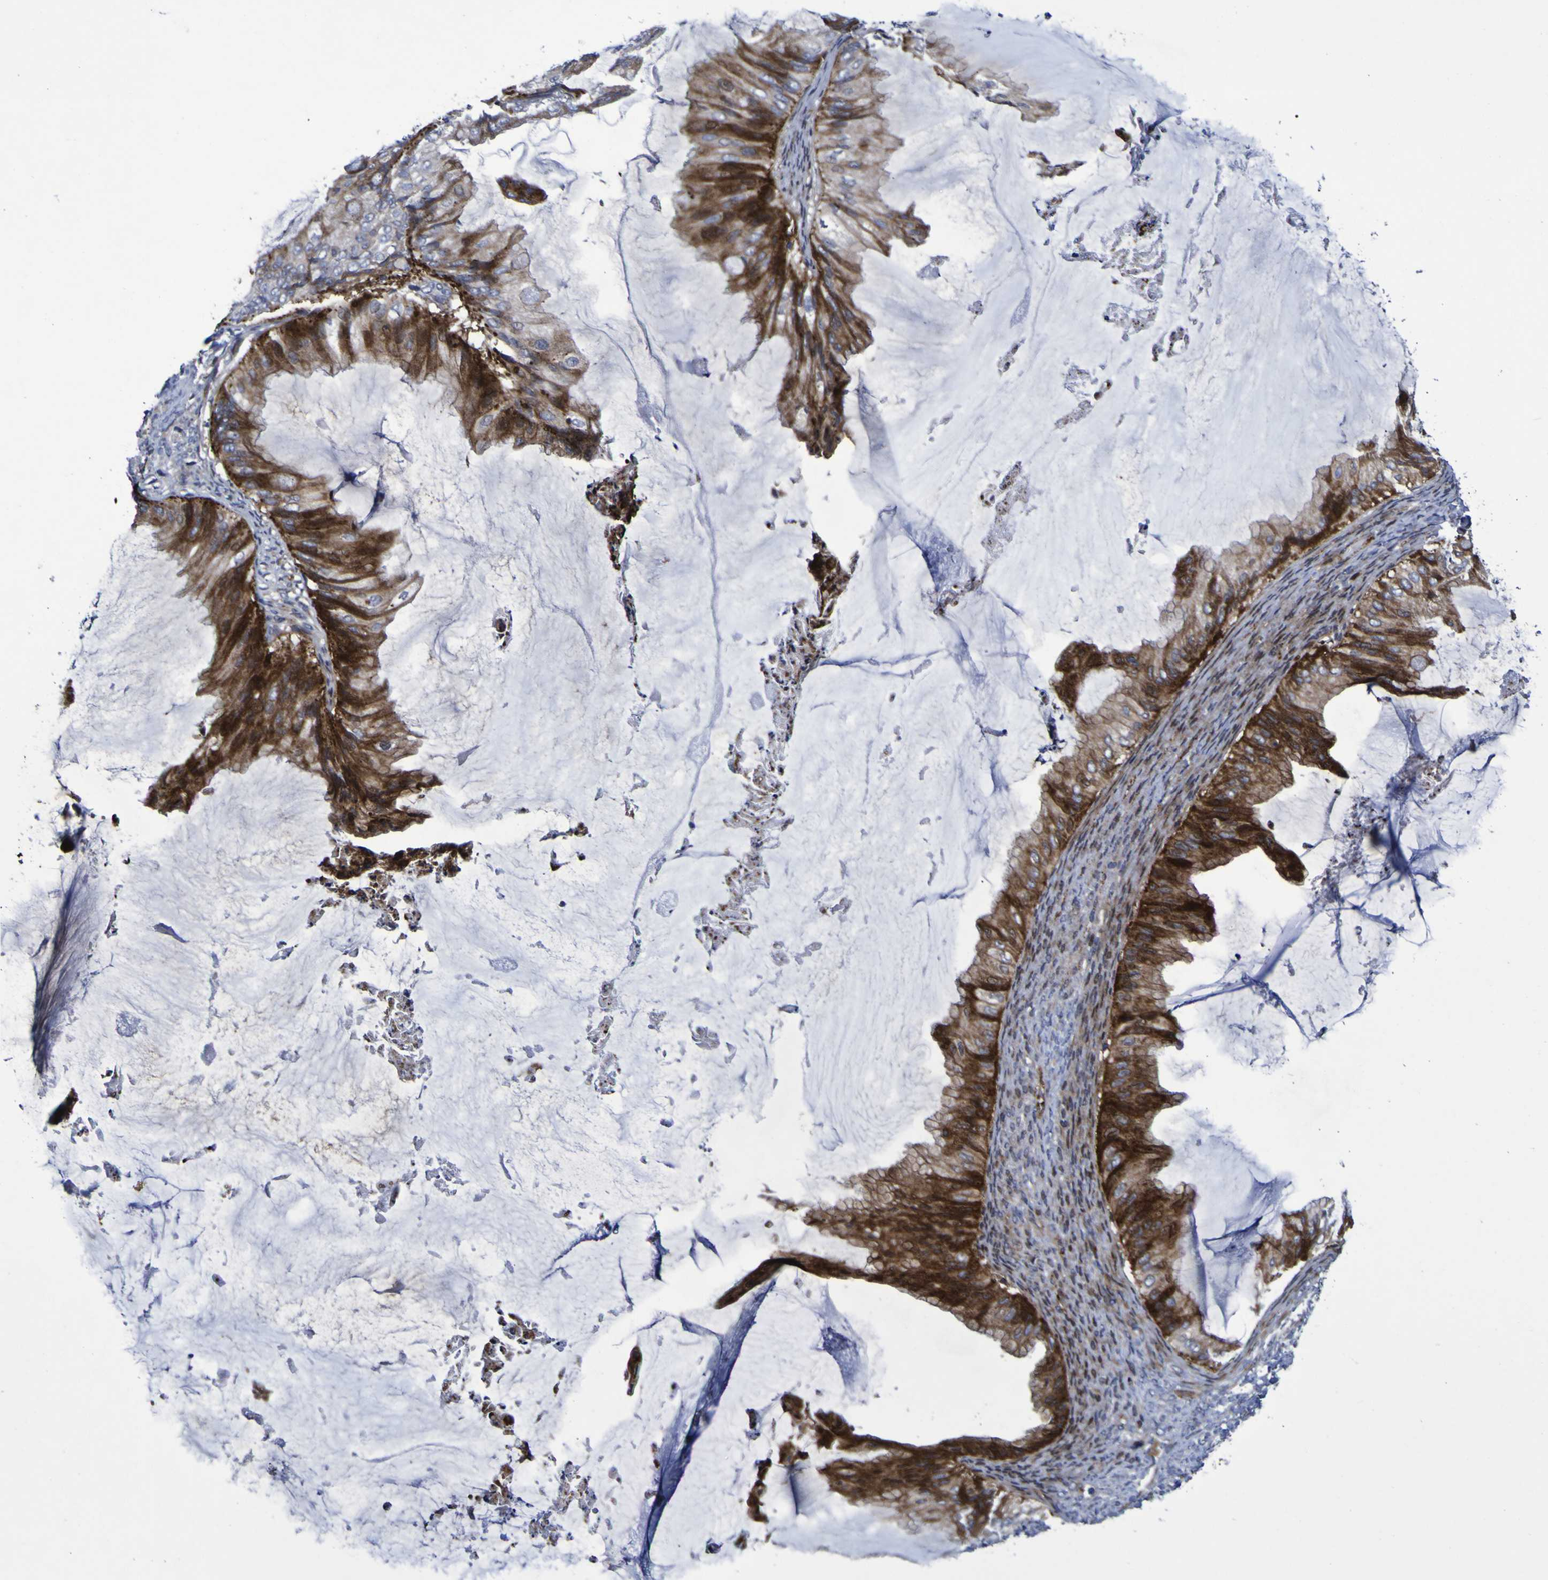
{"staining": {"intensity": "strong", "quantity": ">75%", "location": "cytoplasmic/membranous"}, "tissue": "ovarian cancer", "cell_type": "Tumor cells", "image_type": "cancer", "snomed": [{"axis": "morphology", "description": "Cystadenocarcinoma, mucinous, NOS"}, {"axis": "topography", "description": "Ovary"}], "caption": "Strong cytoplasmic/membranous expression is seen in about >75% of tumor cells in ovarian mucinous cystadenocarcinoma.", "gene": "MGLL", "patient": {"sex": "female", "age": 61}}